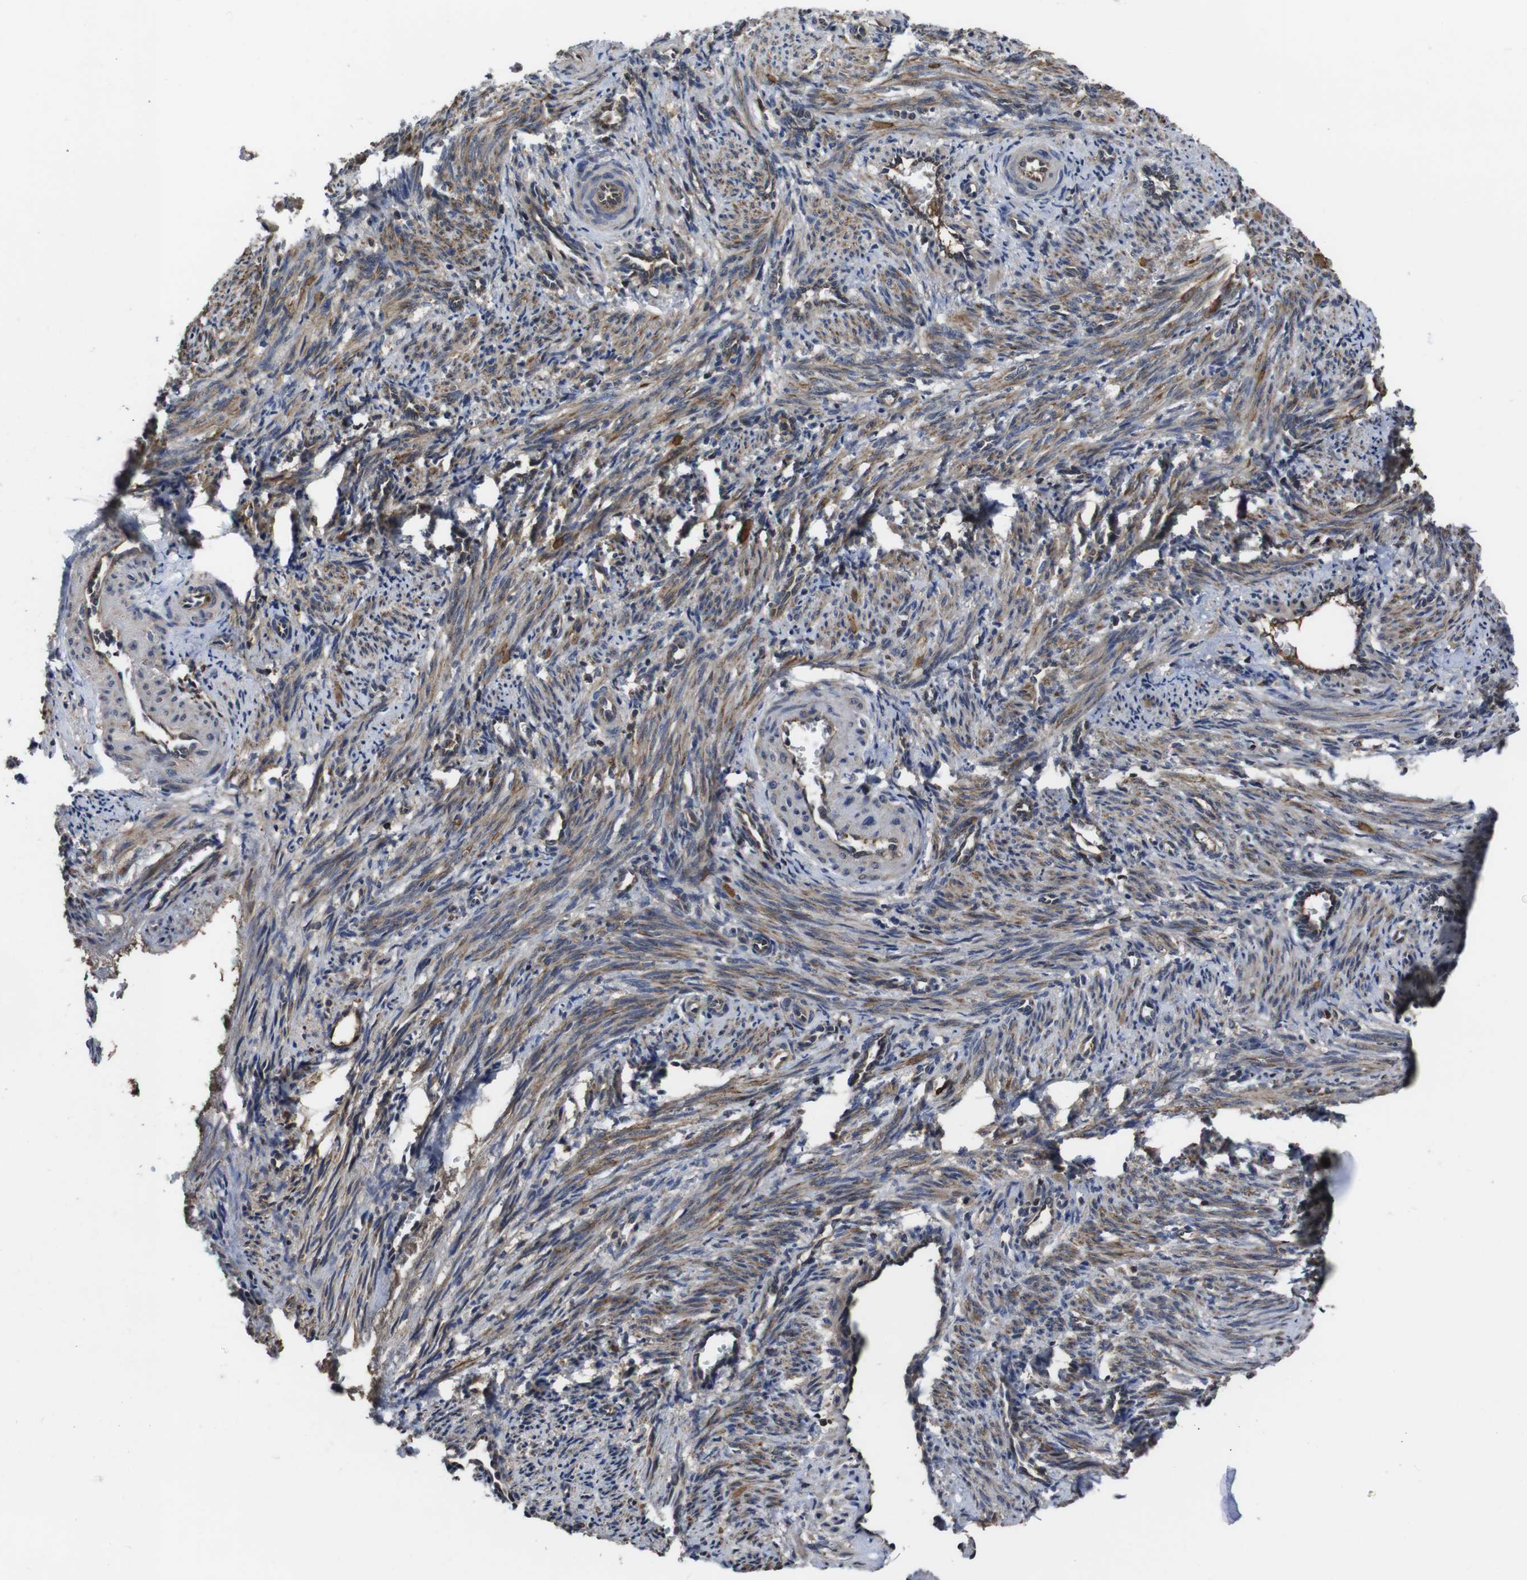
{"staining": {"intensity": "weak", "quantity": ">75%", "location": "cytoplasmic/membranous"}, "tissue": "smooth muscle", "cell_type": "Smooth muscle cells", "image_type": "normal", "snomed": [{"axis": "morphology", "description": "Normal tissue, NOS"}, {"axis": "topography", "description": "Endometrium"}], "caption": "Protein staining displays weak cytoplasmic/membranous positivity in approximately >75% of smooth muscle cells in normal smooth muscle. (brown staining indicates protein expression, while blue staining denotes nuclei).", "gene": "CXCL11", "patient": {"sex": "female", "age": 33}}